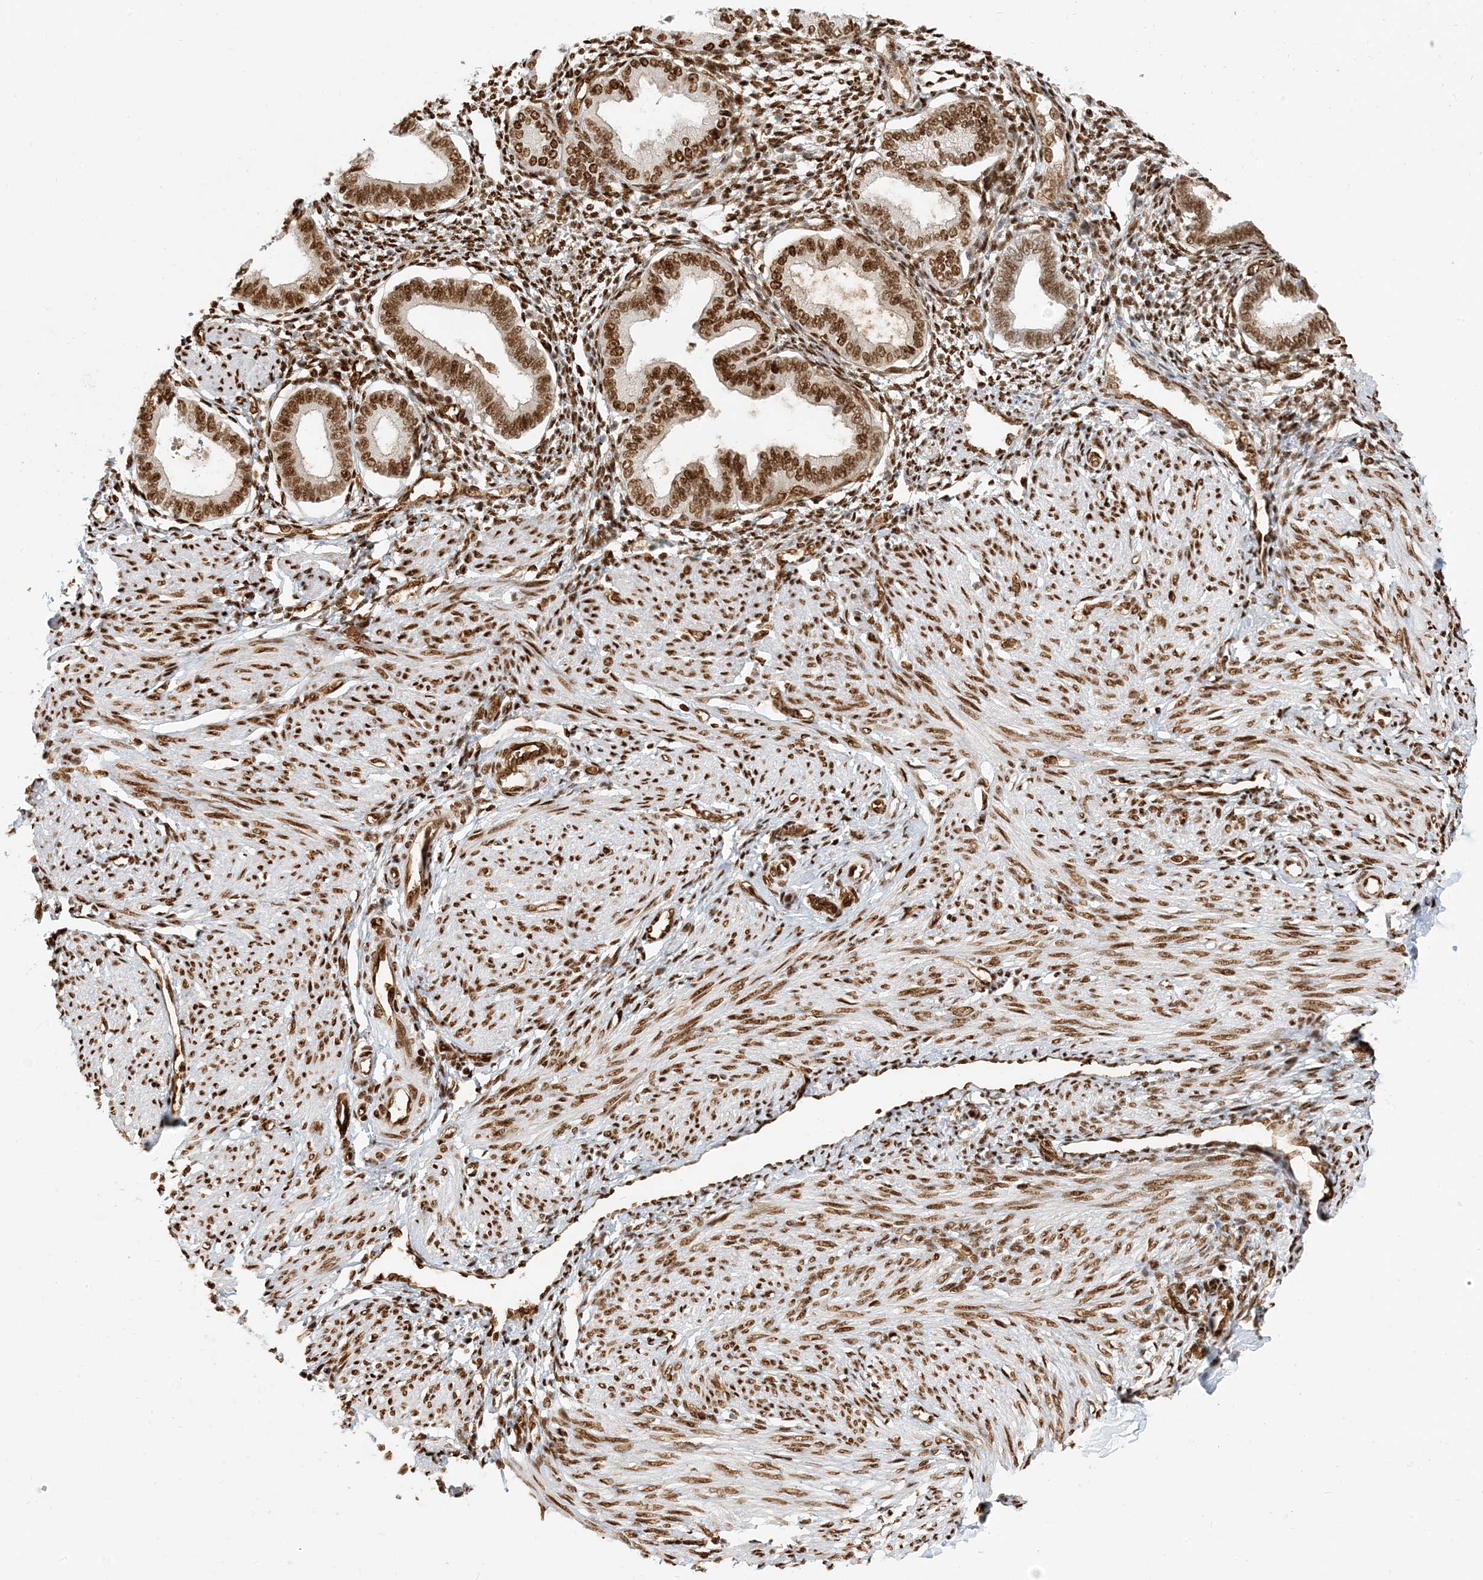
{"staining": {"intensity": "strong", "quantity": ">75%", "location": "nuclear"}, "tissue": "endometrium", "cell_type": "Cells in endometrial stroma", "image_type": "normal", "snomed": [{"axis": "morphology", "description": "Normal tissue, NOS"}, {"axis": "topography", "description": "Endometrium"}], "caption": "Immunohistochemistry (IHC) of normal human endometrium reveals high levels of strong nuclear positivity in approximately >75% of cells in endometrial stroma. (brown staining indicates protein expression, while blue staining denotes nuclei).", "gene": "CKS1B", "patient": {"sex": "female", "age": 53}}